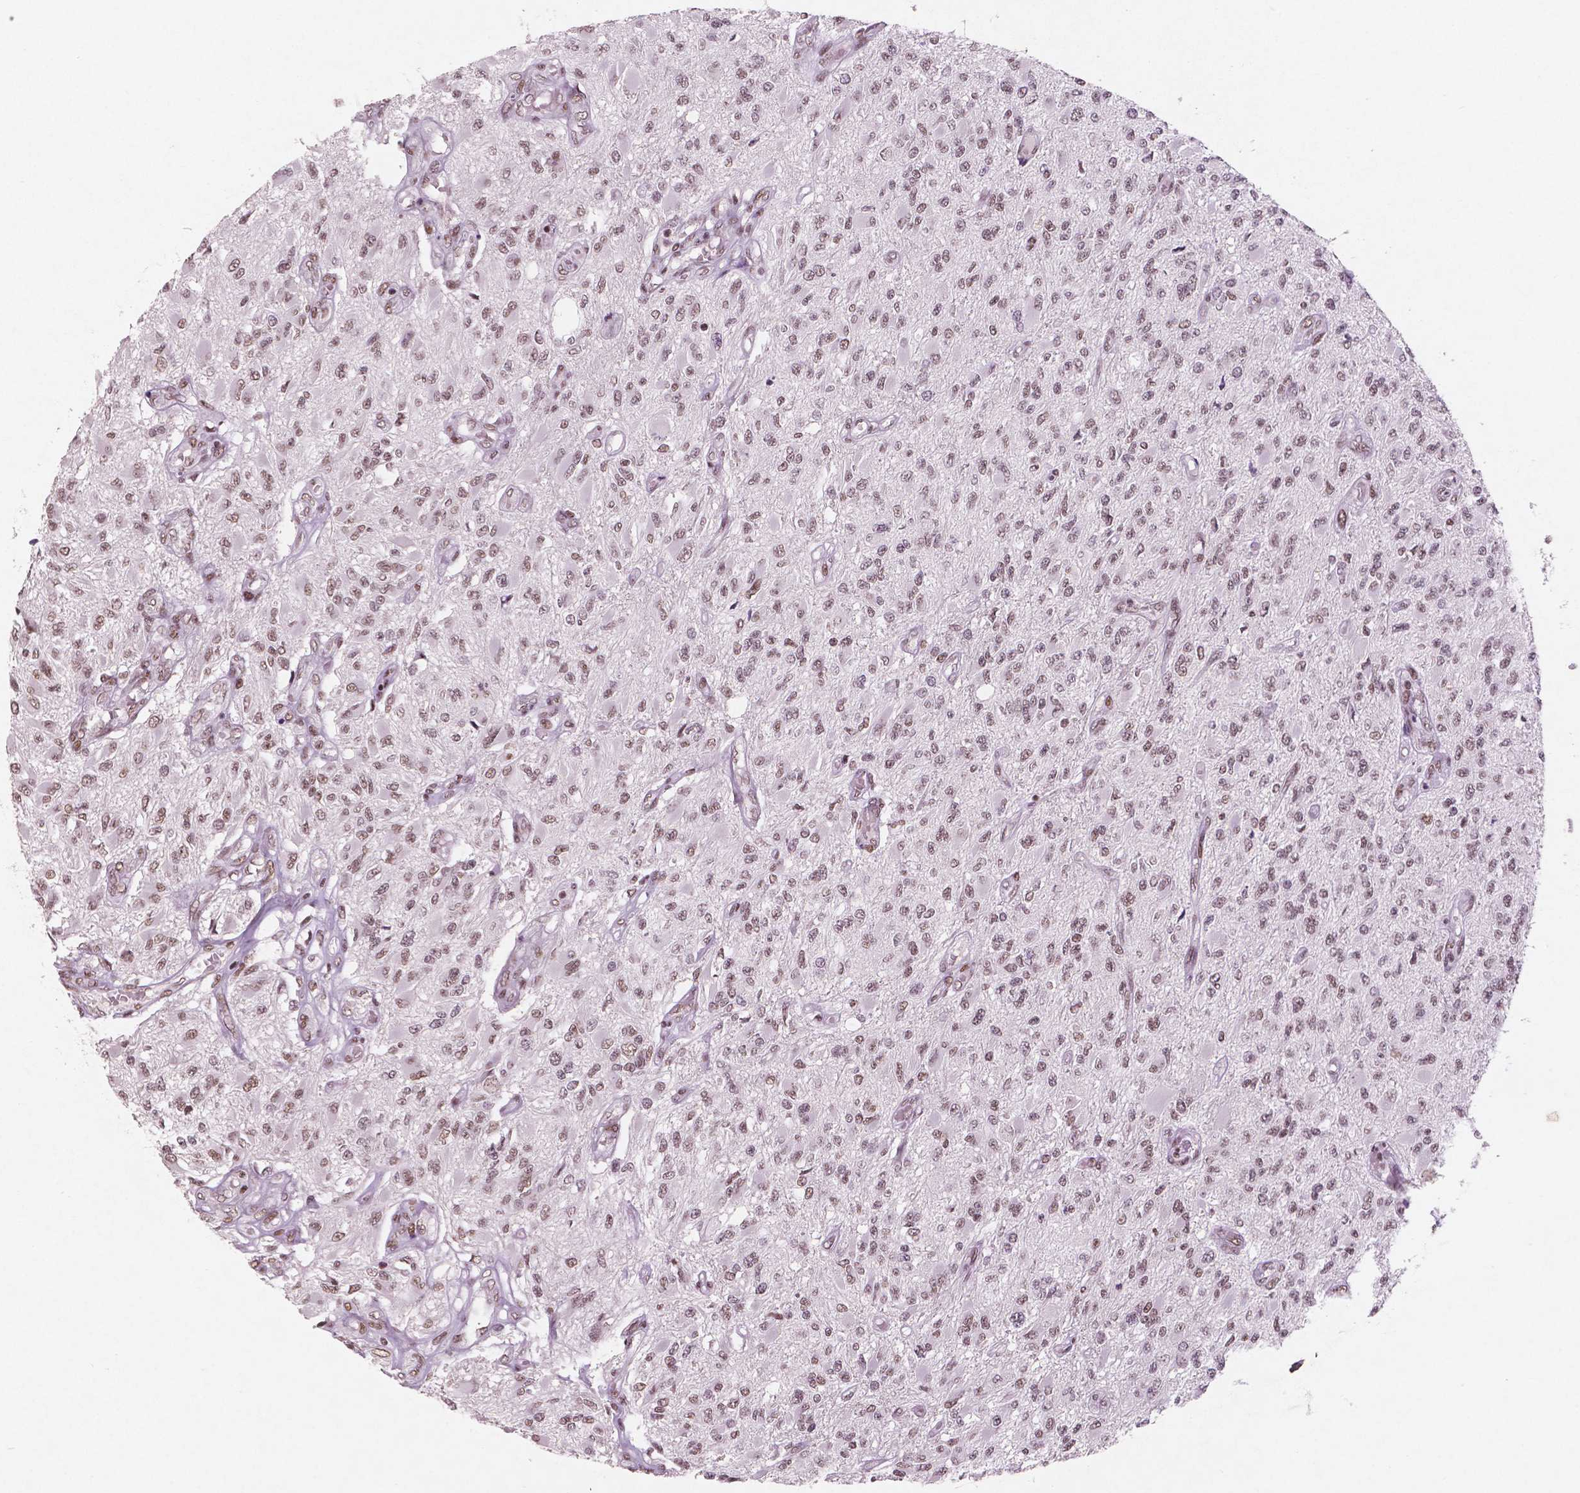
{"staining": {"intensity": "weak", "quantity": ">75%", "location": "nuclear"}, "tissue": "glioma", "cell_type": "Tumor cells", "image_type": "cancer", "snomed": [{"axis": "morphology", "description": "Glioma, malignant, High grade"}, {"axis": "topography", "description": "Brain"}], "caption": "Glioma stained with a brown dye displays weak nuclear positive expression in approximately >75% of tumor cells.", "gene": "BRD4", "patient": {"sex": "female", "age": 63}}